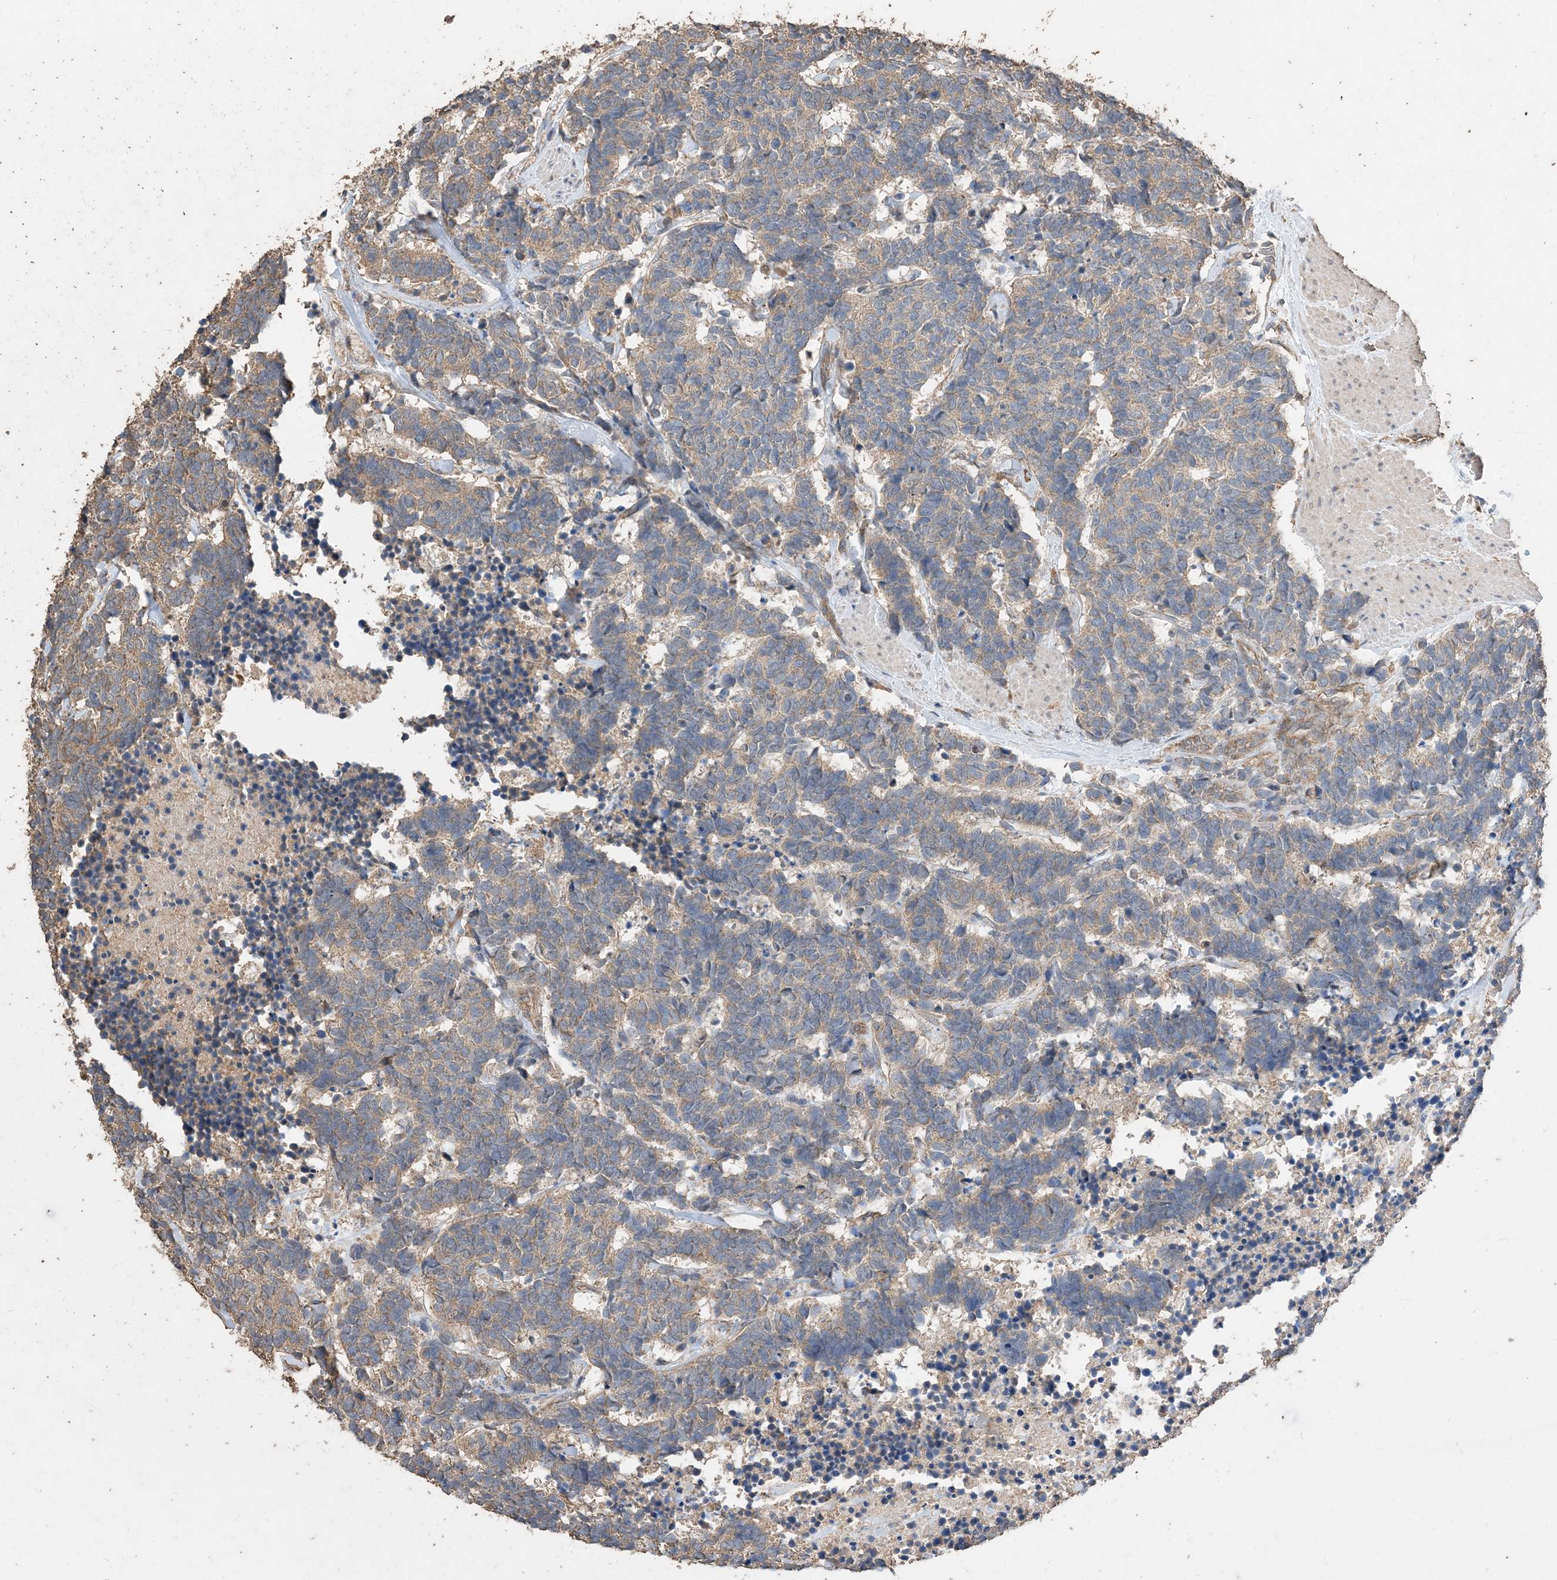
{"staining": {"intensity": "weak", "quantity": "25%-75%", "location": "cytoplasmic/membranous"}, "tissue": "carcinoid", "cell_type": "Tumor cells", "image_type": "cancer", "snomed": [{"axis": "morphology", "description": "Carcinoma, NOS"}, {"axis": "morphology", "description": "Carcinoid, malignant, NOS"}, {"axis": "topography", "description": "Urinary bladder"}], "caption": "A low amount of weak cytoplasmic/membranous expression is present in approximately 25%-75% of tumor cells in carcinoid tissue. (brown staining indicates protein expression, while blue staining denotes nuclei).", "gene": "ZKSCAN5", "patient": {"sex": "male", "age": 57}}